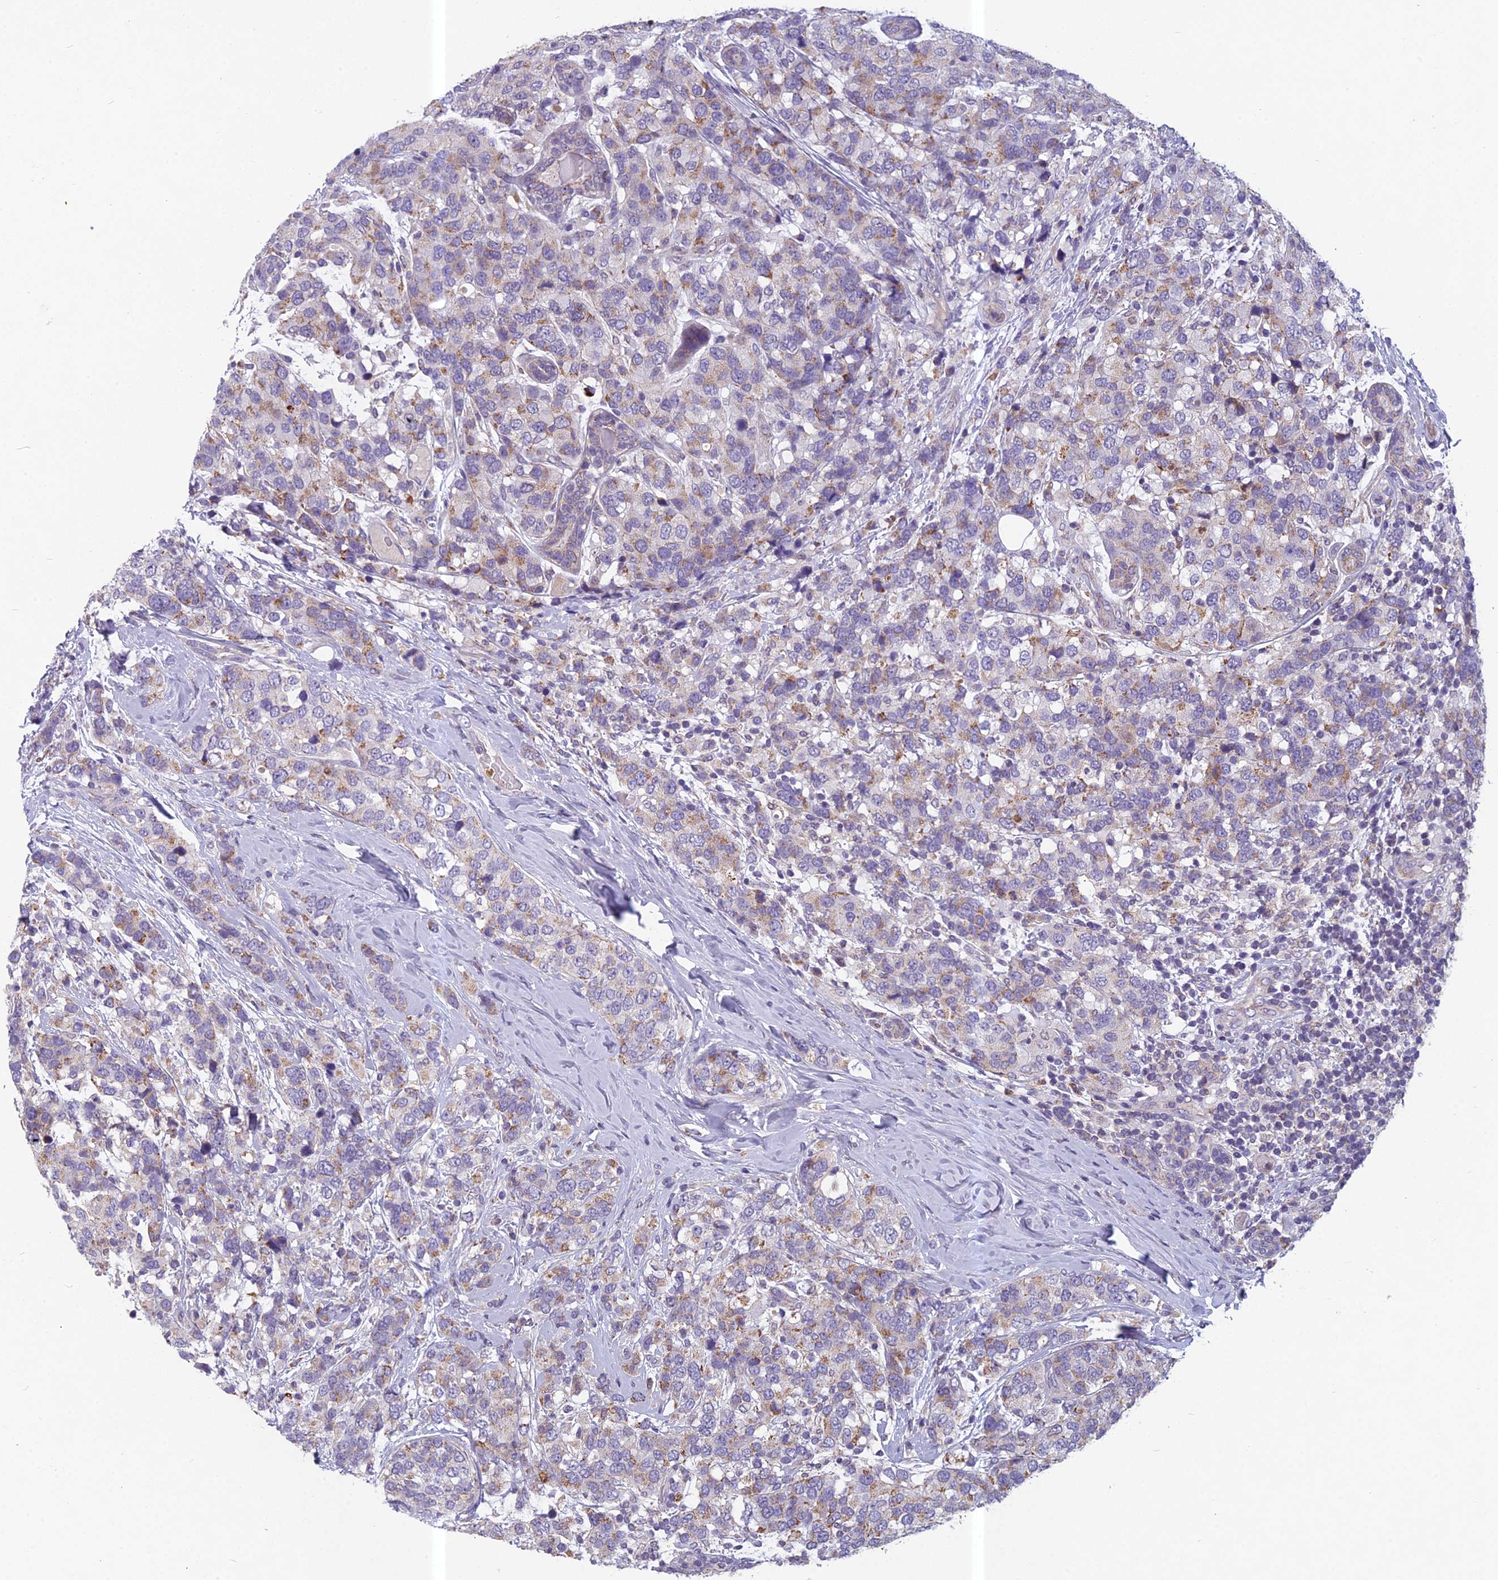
{"staining": {"intensity": "moderate", "quantity": "<25%", "location": "cytoplasmic/membranous"}, "tissue": "breast cancer", "cell_type": "Tumor cells", "image_type": "cancer", "snomed": [{"axis": "morphology", "description": "Lobular carcinoma"}, {"axis": "topography", "description": "Breast"}], "caption": "A brown stain labels moderate cytoplasmic/membranous staining of a protein in human lobular carcinoma (breast) tumor cells. Using DAB (3,3'-diaminobenzidine) (brown) and hematoxylin (blue) stains, captured at high magnification using brightfield microscopy.", "gene": "ENSG00000188897", "patient": {"sex": "female", "age": 59}}